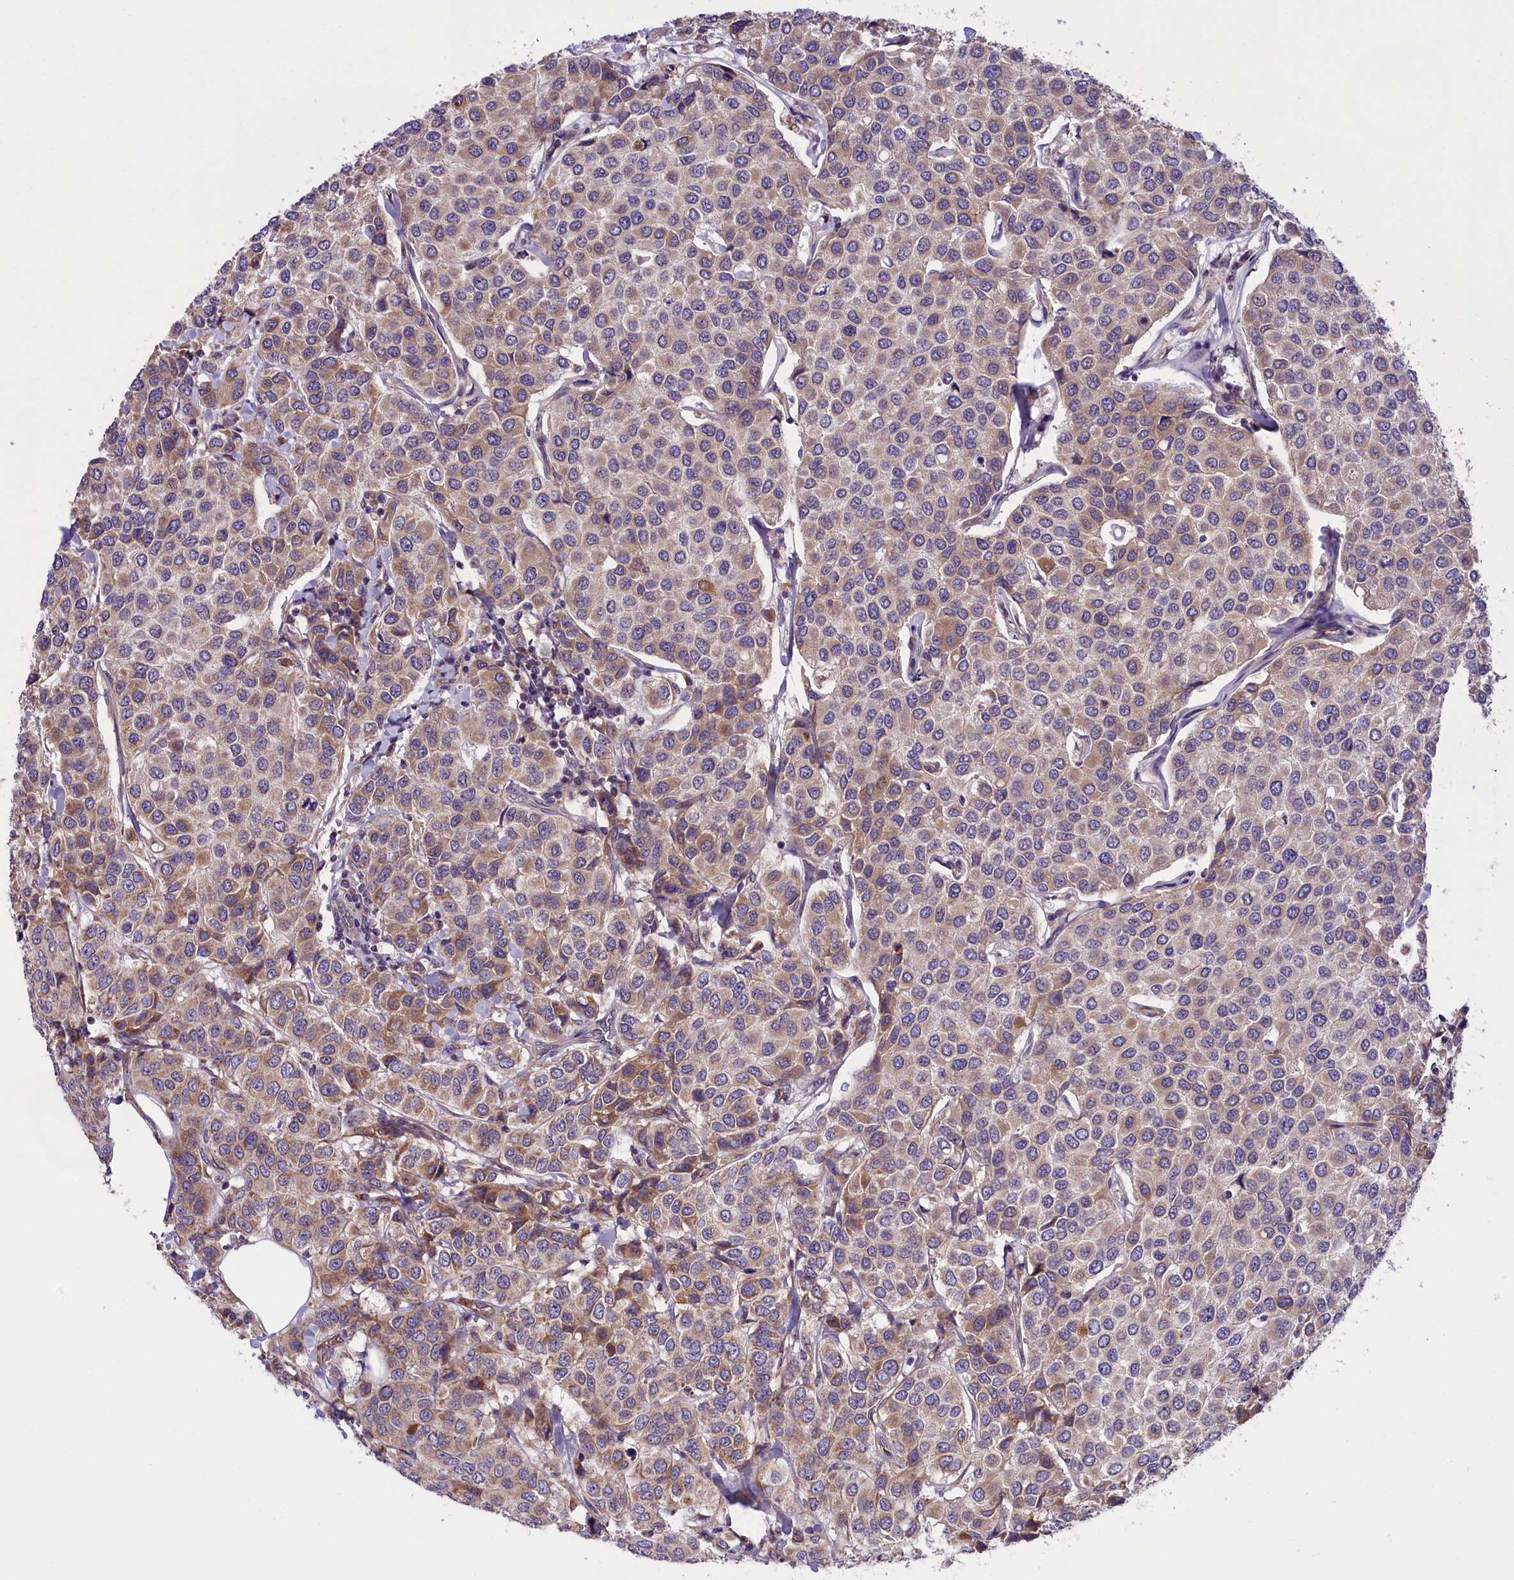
{"staining": {"intensity": "moderate", "quantity": "<25%", "location": "cytoplasmic/membranous"}, "tissue": "breast cancer", "cell_type": "Tumor cells", "image_type": "cancer", "snomed": [{"axis": "morphology", "description": "Duct carcinoma"}, {"axis": "topography", "description": "Breast"}], "caption": "Immunohistochemical staining of human intraductal carcinoma (breast) exhibits low levels of moderate cytoplasmic/membranous positivity in approximately <25% of tumor cells. (DAB (3,3'-diaminobenzidine) IHC with brightfield microscopy, high magnification).", "gene": "DNAJB9", "patient": {"sex": "female", "age": 55}}